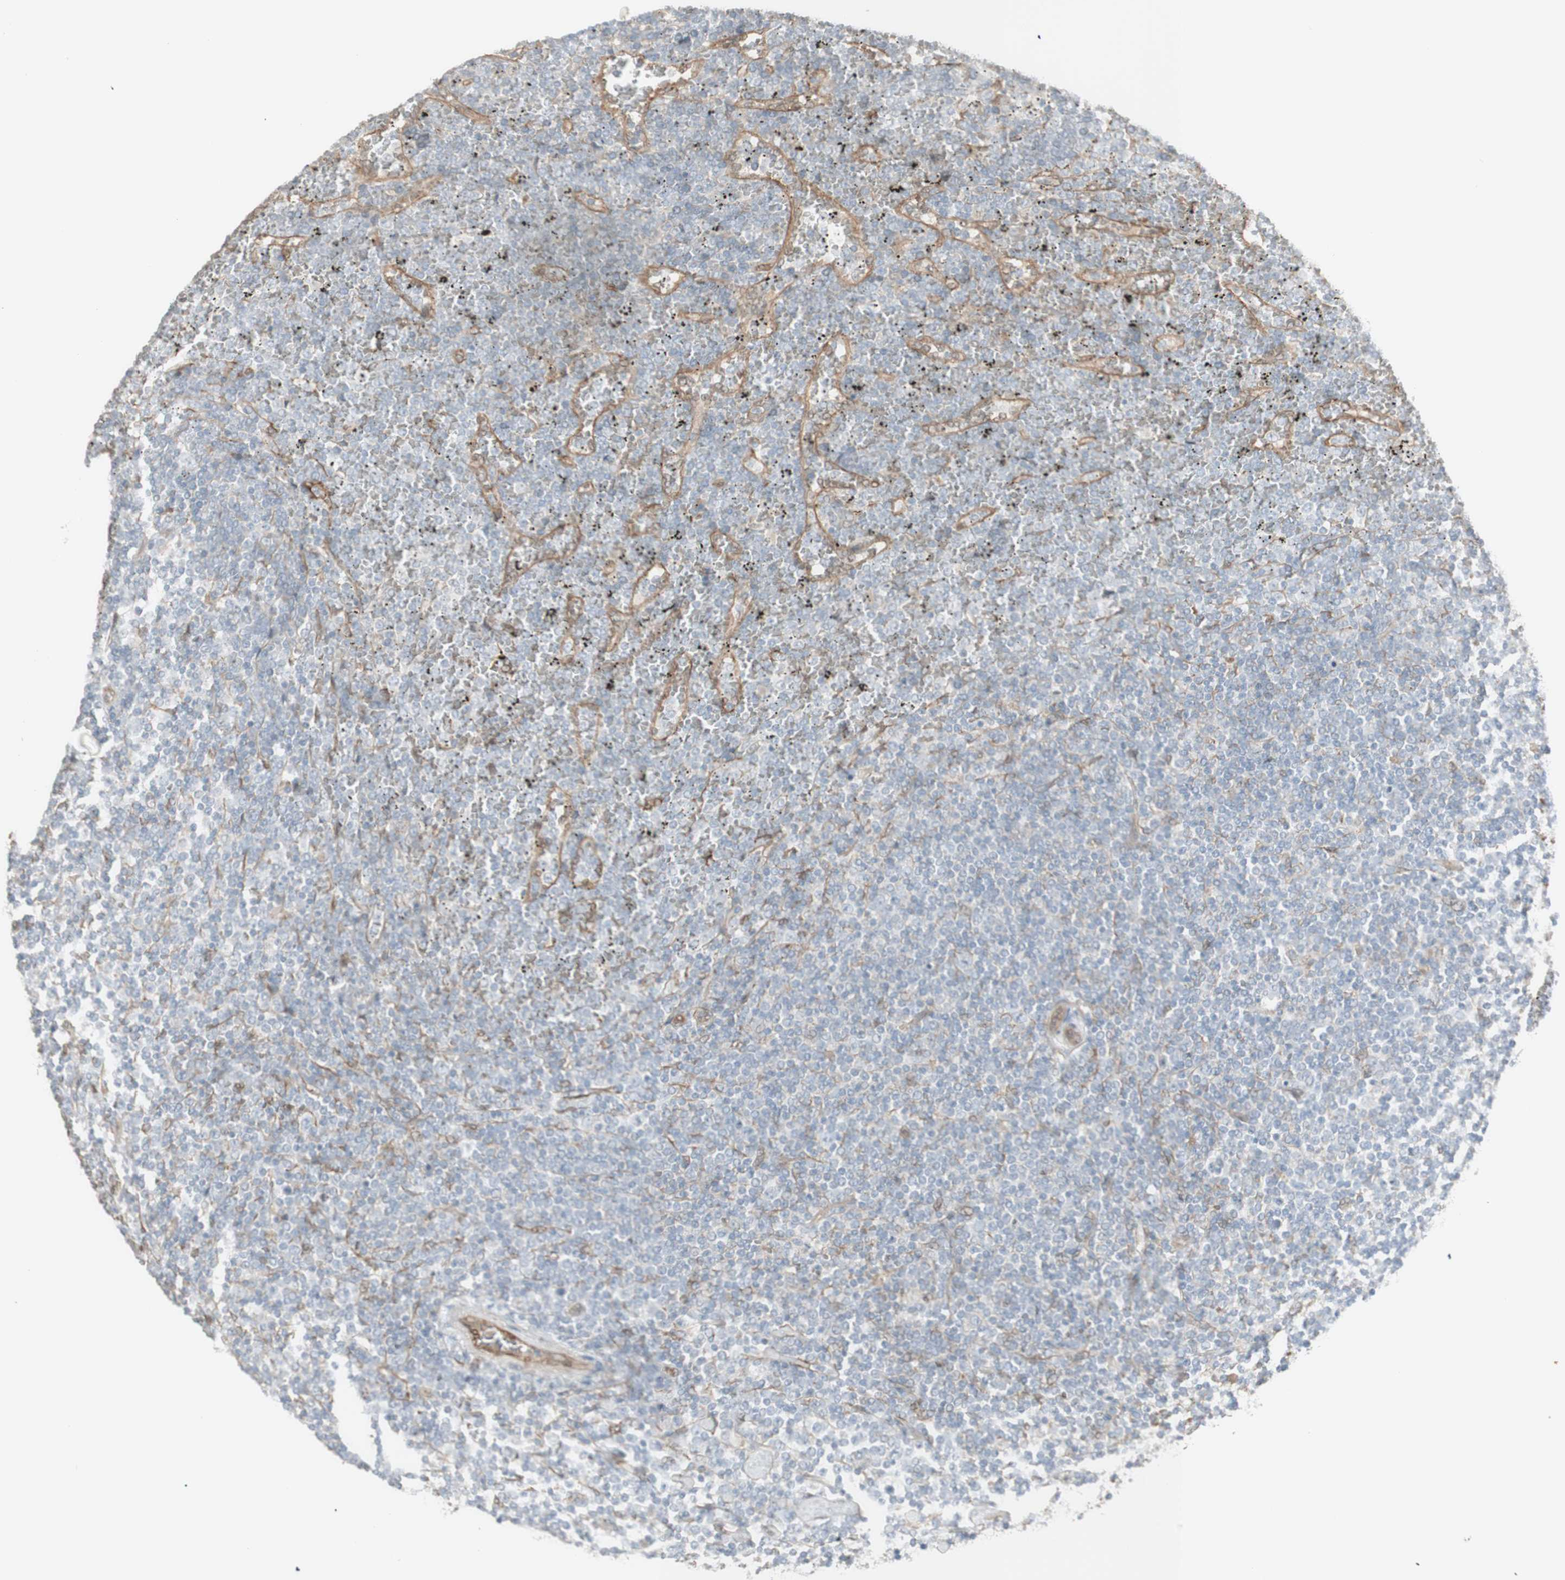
{"staining": {"intensity": "negative", "quantity": "none", "location": "none"}, "tissue": "lymphoma", "cell_type": "Tumor cells", "image_type": "cancer", "snomed": [{"axis": "morphology", "description": "Malignant lymphoma, non-Hodgkin's type, Low grade"}, {"axis": "topography", "description": "Spleen"}], "caption": "This histopathology image is of lymphoma stained with IHC to label a protein in brown with the nuclei are counter-stained blue. There is no expression in tumor cells.", "gene": "CNN3", "patient": {"sex": "female", "age": 19}}